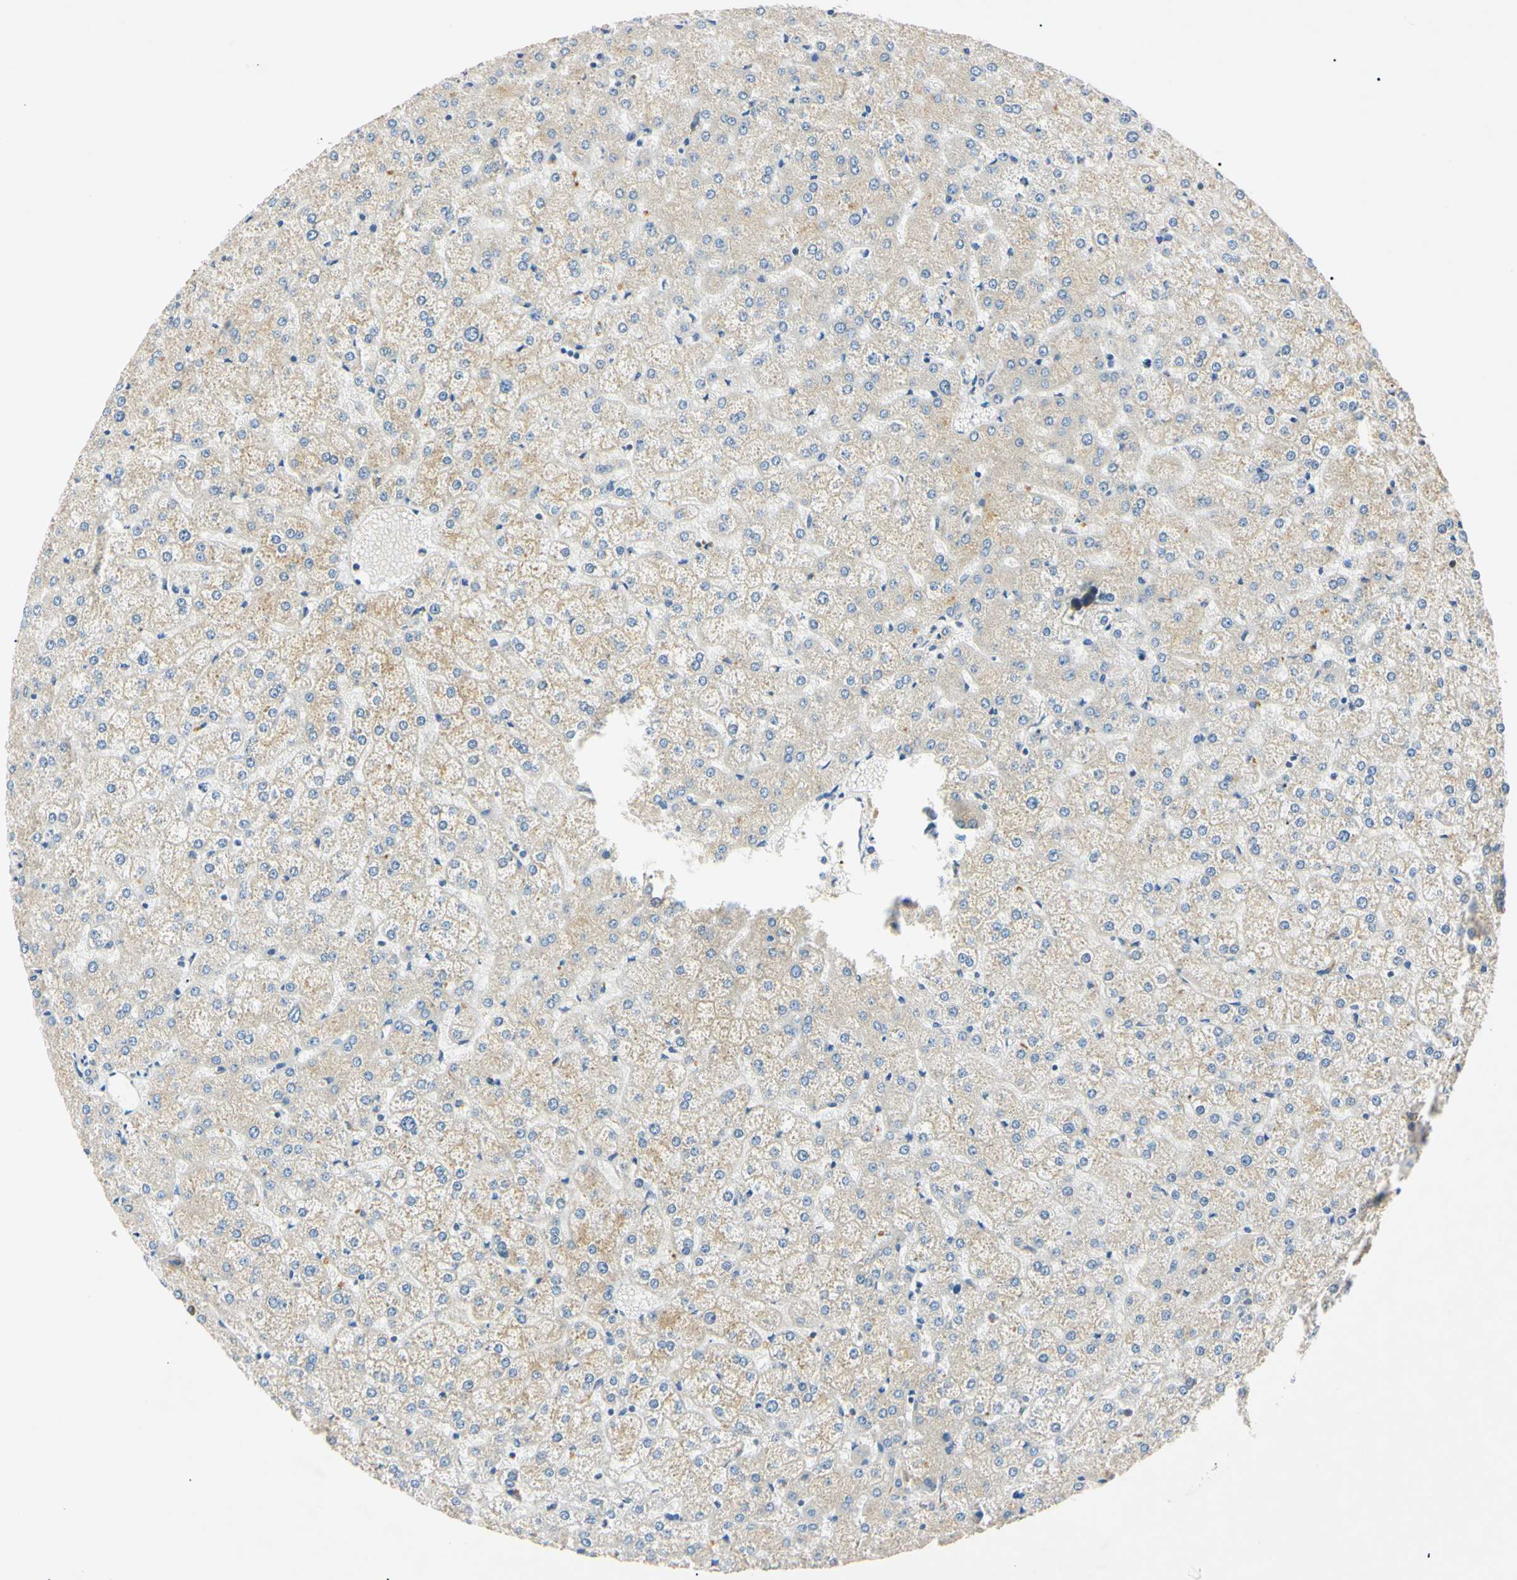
{"staining": {"intensity": "negative", "quantity": "none", "location": "none"}, "tissue": "liver", "cell_type": "Cholangiocytes", "image_type": "normal", "snomed": [{"axis": "morphology", "description": "Normal tissue, NOS"}, {"axis": "topography", "description": "Liver"}], "caption": "This is a image of immunohistochemistry (IHC) staining of unremarkable liver, which shows no expression in cholangiocytes. Brightfield microscopy of IHC stained with DAB (brown) and hematoxylin (blue), captured at high magnification.", "gene": "DNAJB12", "patient": {"sex": "female", "age": 32}}